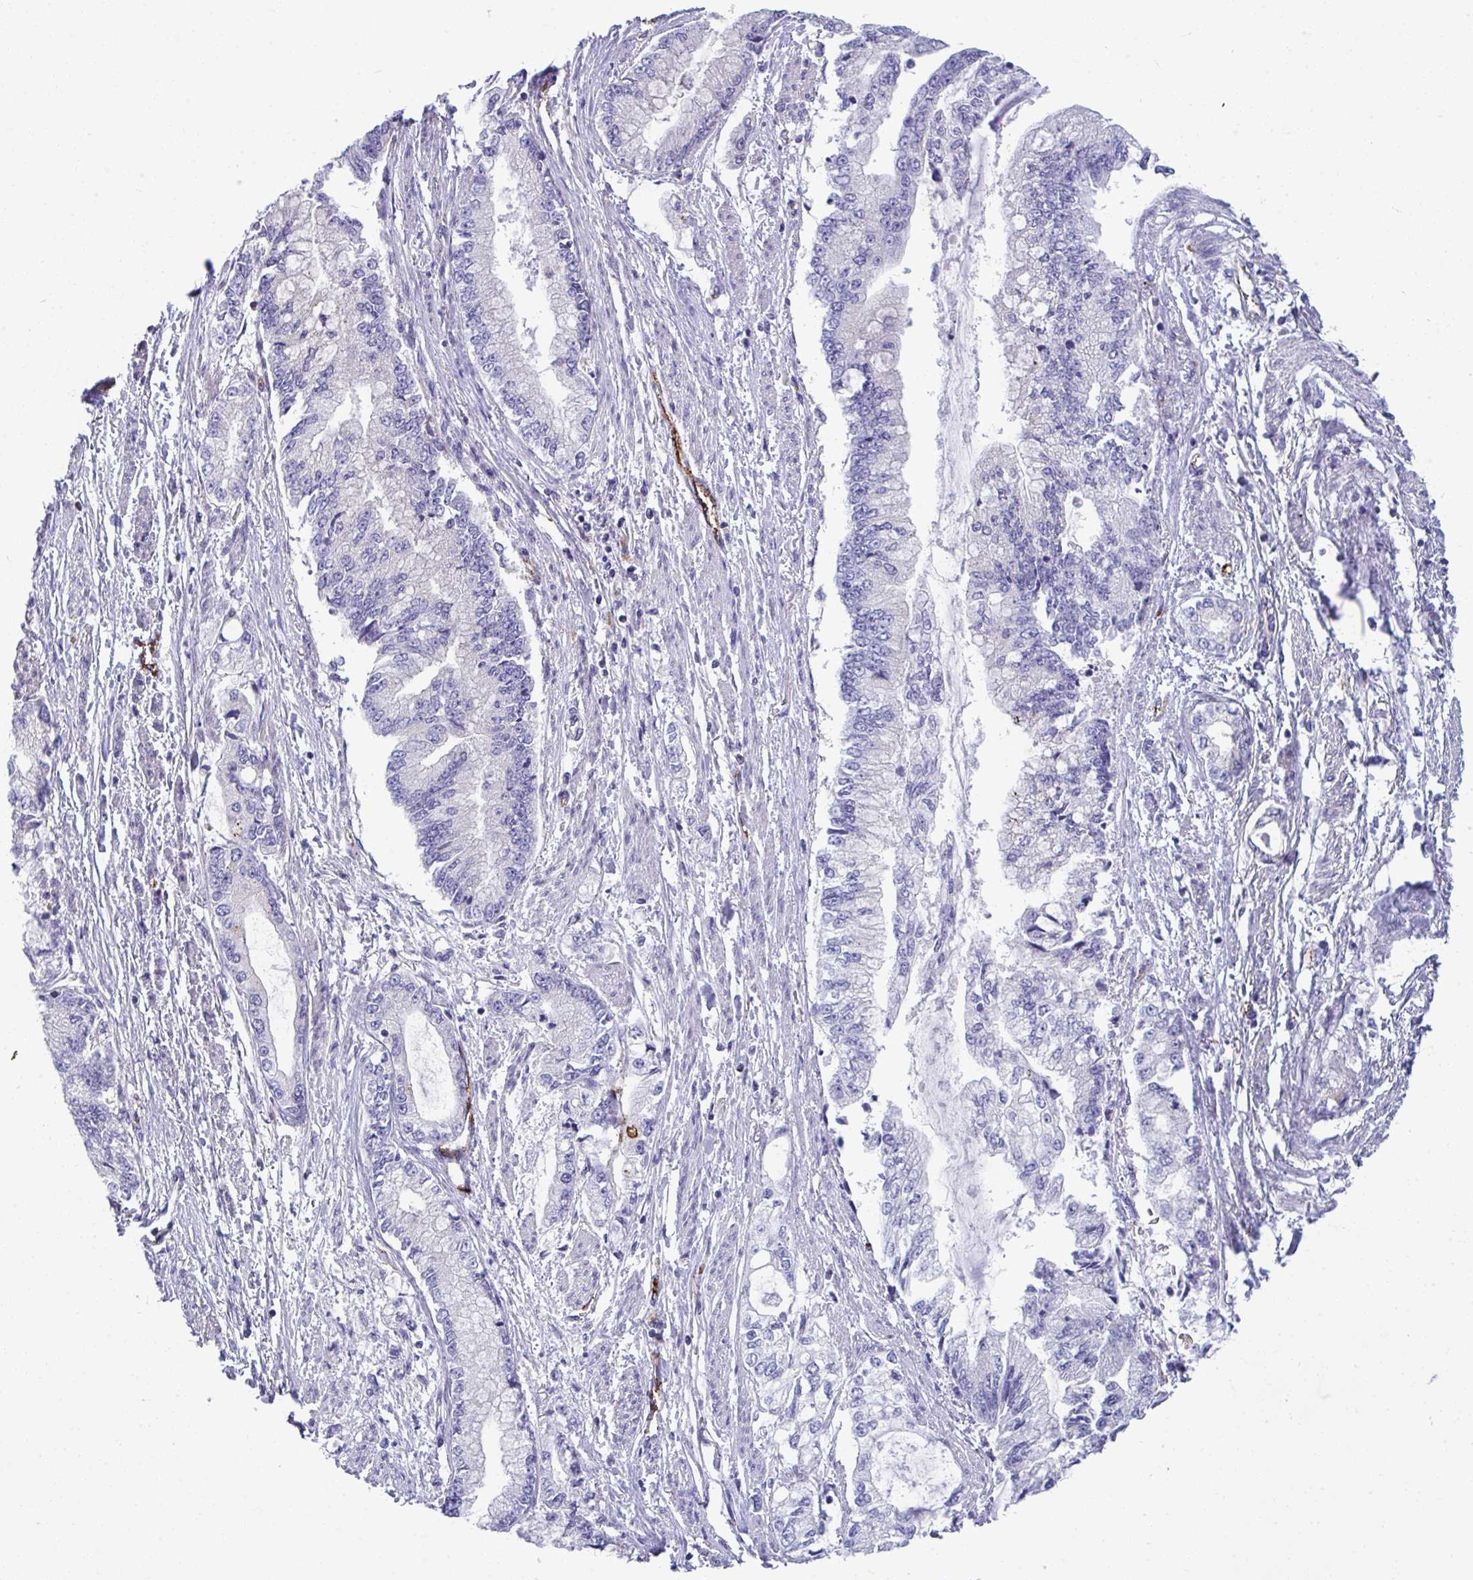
{"staining": {"intensity": "negative", "quantity": "none", "location": "none"}, "tissue": "stomach cancer", "cell_type": "Tumor cells", "image_type": "cancer", "snomed": [{"axis": "morphology", "description": "Adenocarcinoma, NOS"}, {"axis": "topography", "description": "Stomach, upper"}], "caption": "Immunohistochemistry (IHC) of stomach cancer (adenocarcinoma) displays no expression in tumor cells. (Stains: DAB immunohistochemistry (IHC) with hematoxylin counter stain, Microscopy: brightfield microscopy at high magnification).", "gene": "TOR1AIP2", "patient": {"sex": "female", "age": 74}}